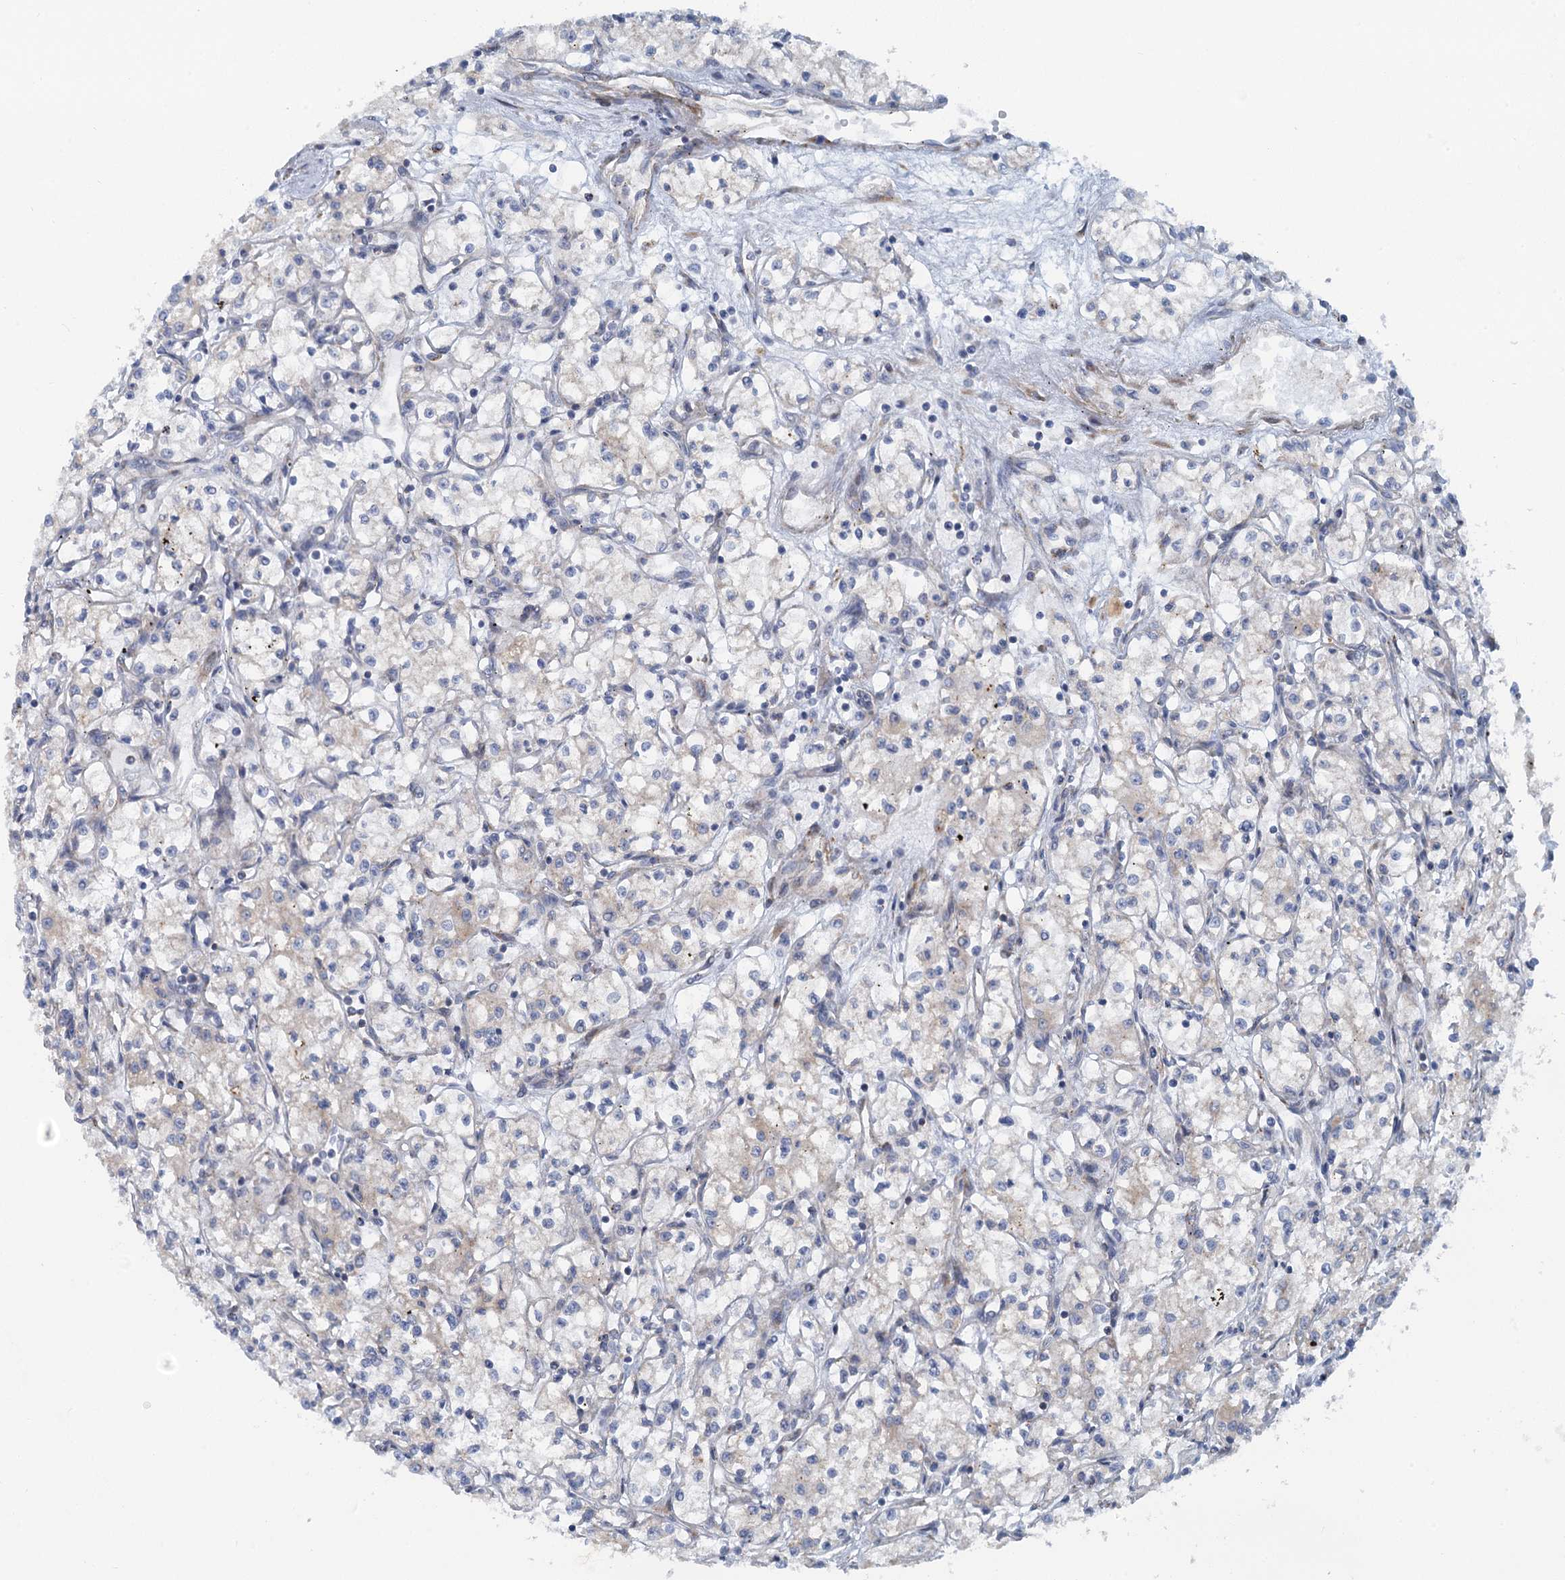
{"staining": {"intensity": "negative", "quantity": "none", "location": "none"}, "tissue": "renal cancer", "cell_type": "Tumor cells", "image_type": "cancer", "snomed": [{"axis": "morphology", "description": "Adenocarcinoma, NOS"}, {"axis": "topography", "description": "Kidney"}], "caption": "This histopathology image is of renal cancer stained with immunohistochemistry to label a protein in brown with the nuclei are counter-stained blue. There is no staining in tumor cells. (Immunohistochemistry, brightfield microscopy, high magnification).", "gene": "POGLUT3", "patient": {"sex": "male", "age": 59}}